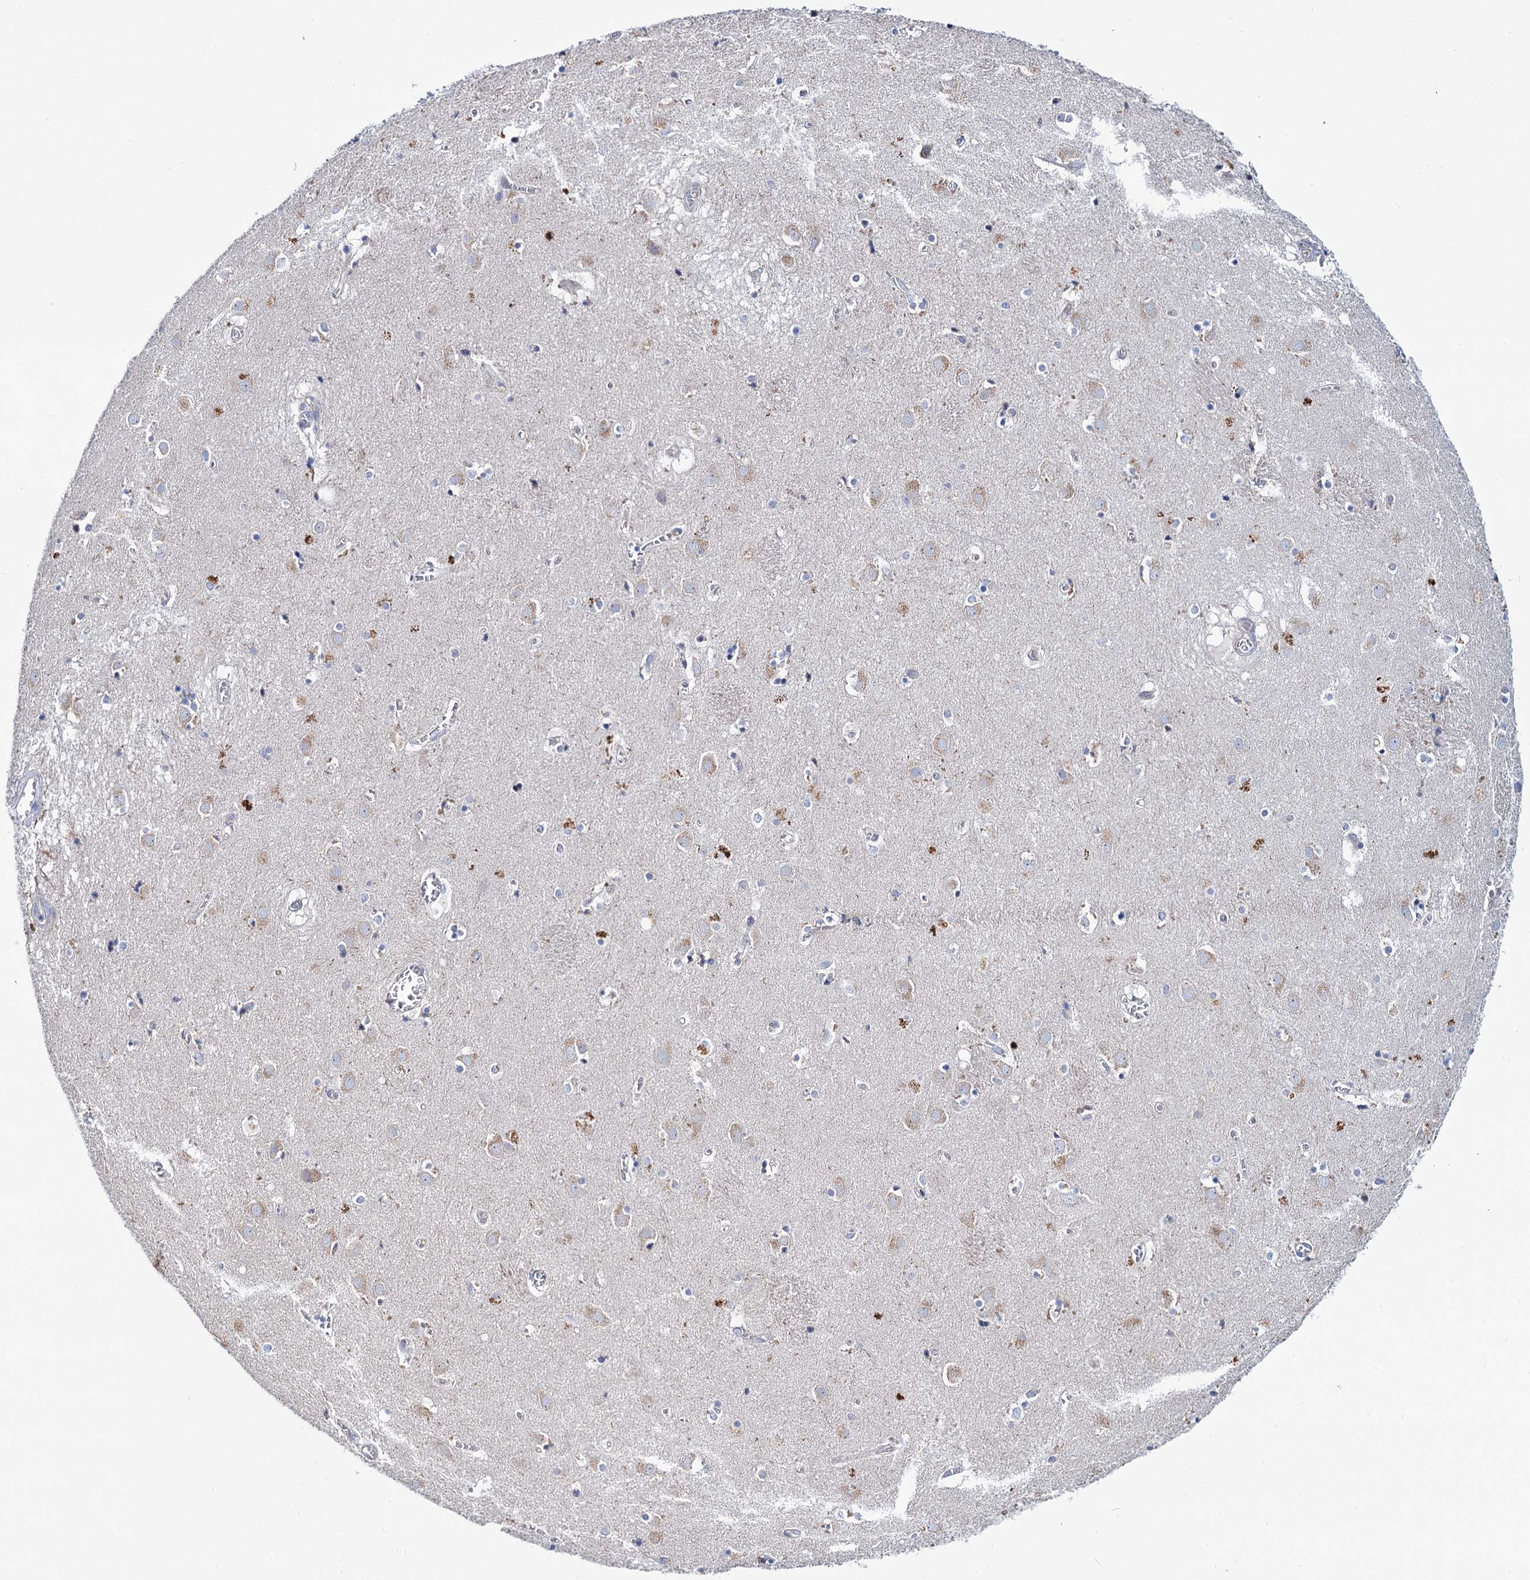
{"staining": {"intensity": "negative", "quantity": "none", "location": "none"}, "tissue": "caudate", "cell_type": "Glial cells", "image_type": "normal", "snomed": [{"axis": "morphology", "description": "Normal tissue, NOS"}, {"axis": "topography", "description": "Lateral ventricle wall"}], "caption": "Micrograph shows no significant protein positivity in glial cells of unremarkable caudate. (DAB IHC, high magnification).", "gene": "TRIM55", "patient": {"sex": "male", "age": 70}}